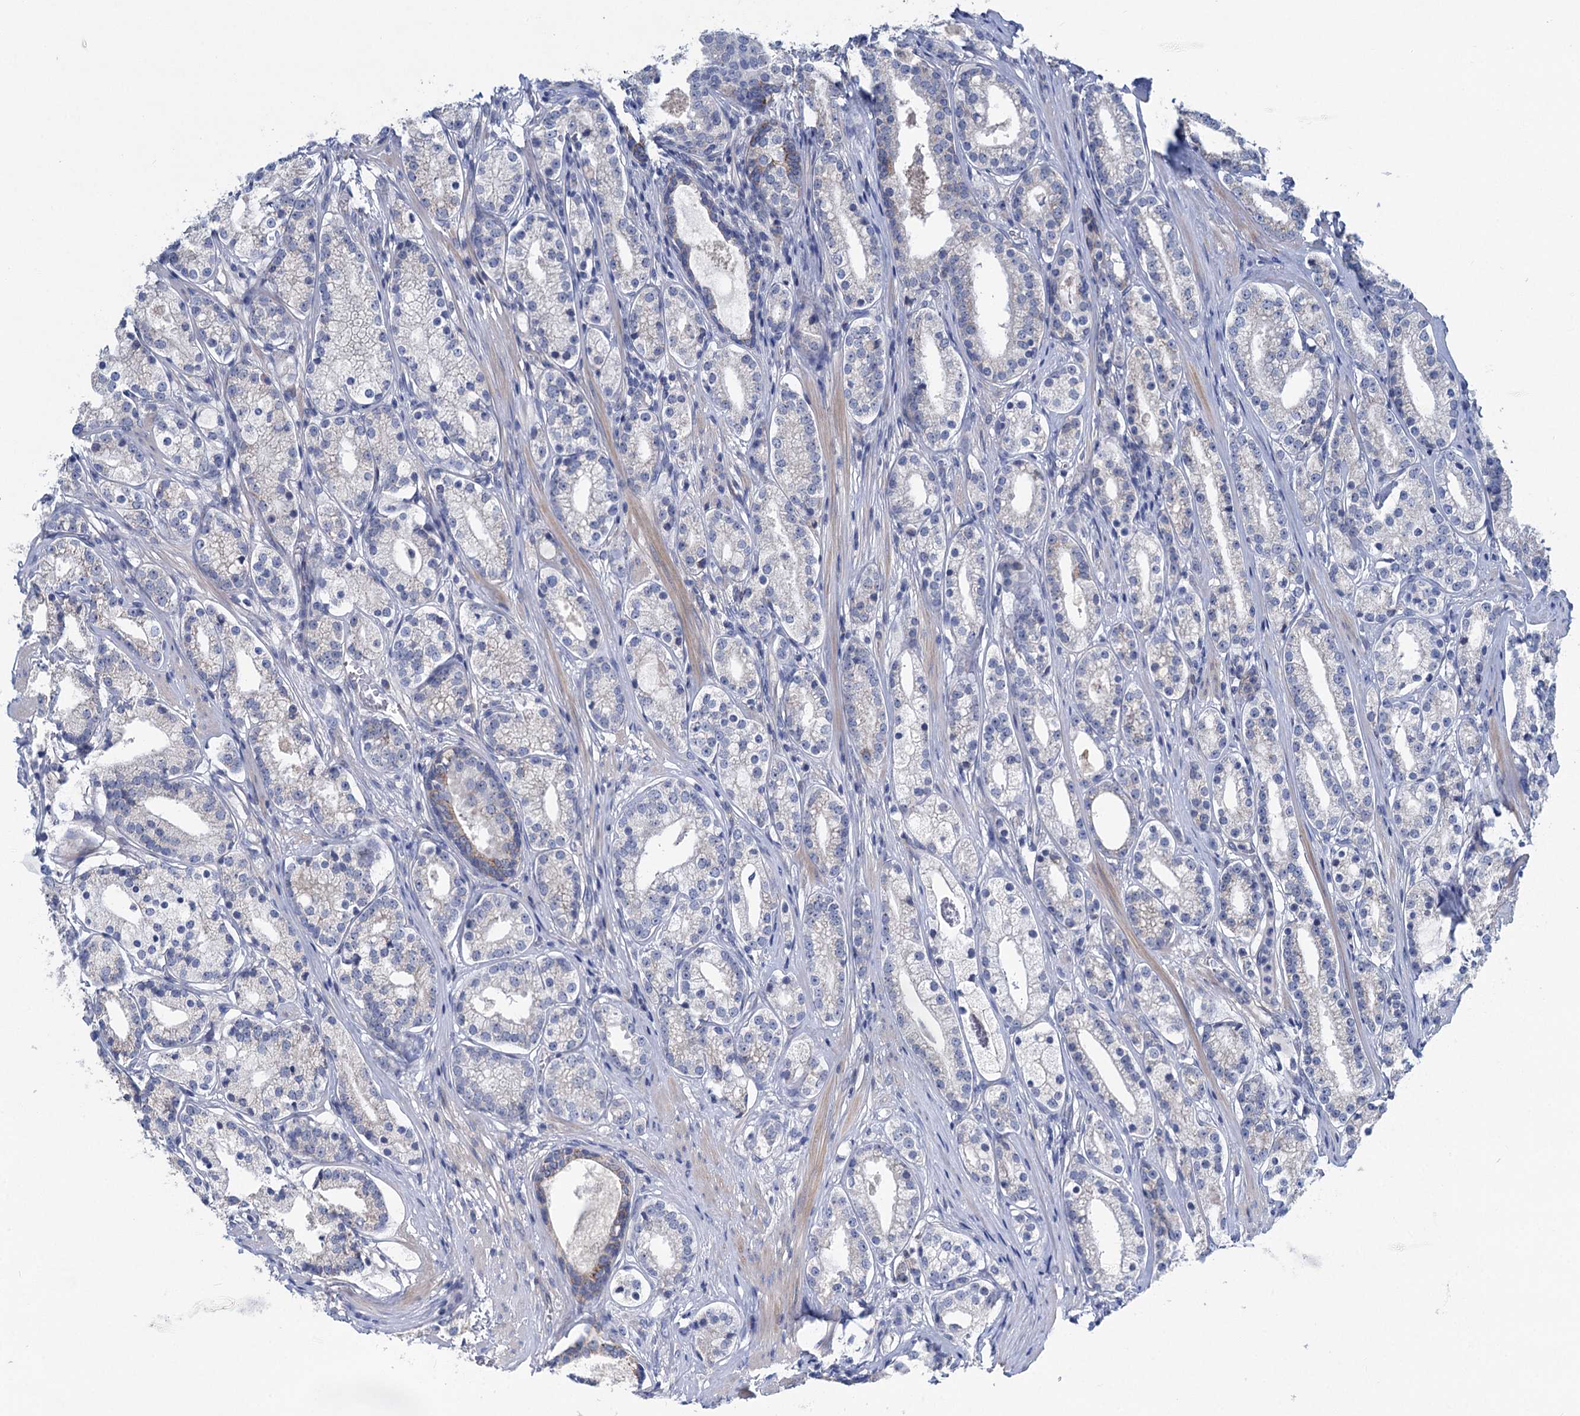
{"staining": {"intensity": "negative", "quantity": "none", "location": "none"}, "tissue": "prostate cancer", "cell_type": "Tumor cells", "image_type": "cancer", "snomed": [{"axis": "morphology", "description": "Adenocarcinoma, High grade"}, {"axis": "topography", "description": "Prostate"}], "caption": "High power microscopy histopathology image of an IHC image of prostate cancer (adenocarcinoma (high-grade)), revealing no significant staining in tumor cells.", "gene": "CHDH", "patient": {"sex": "male", "age": 69}}